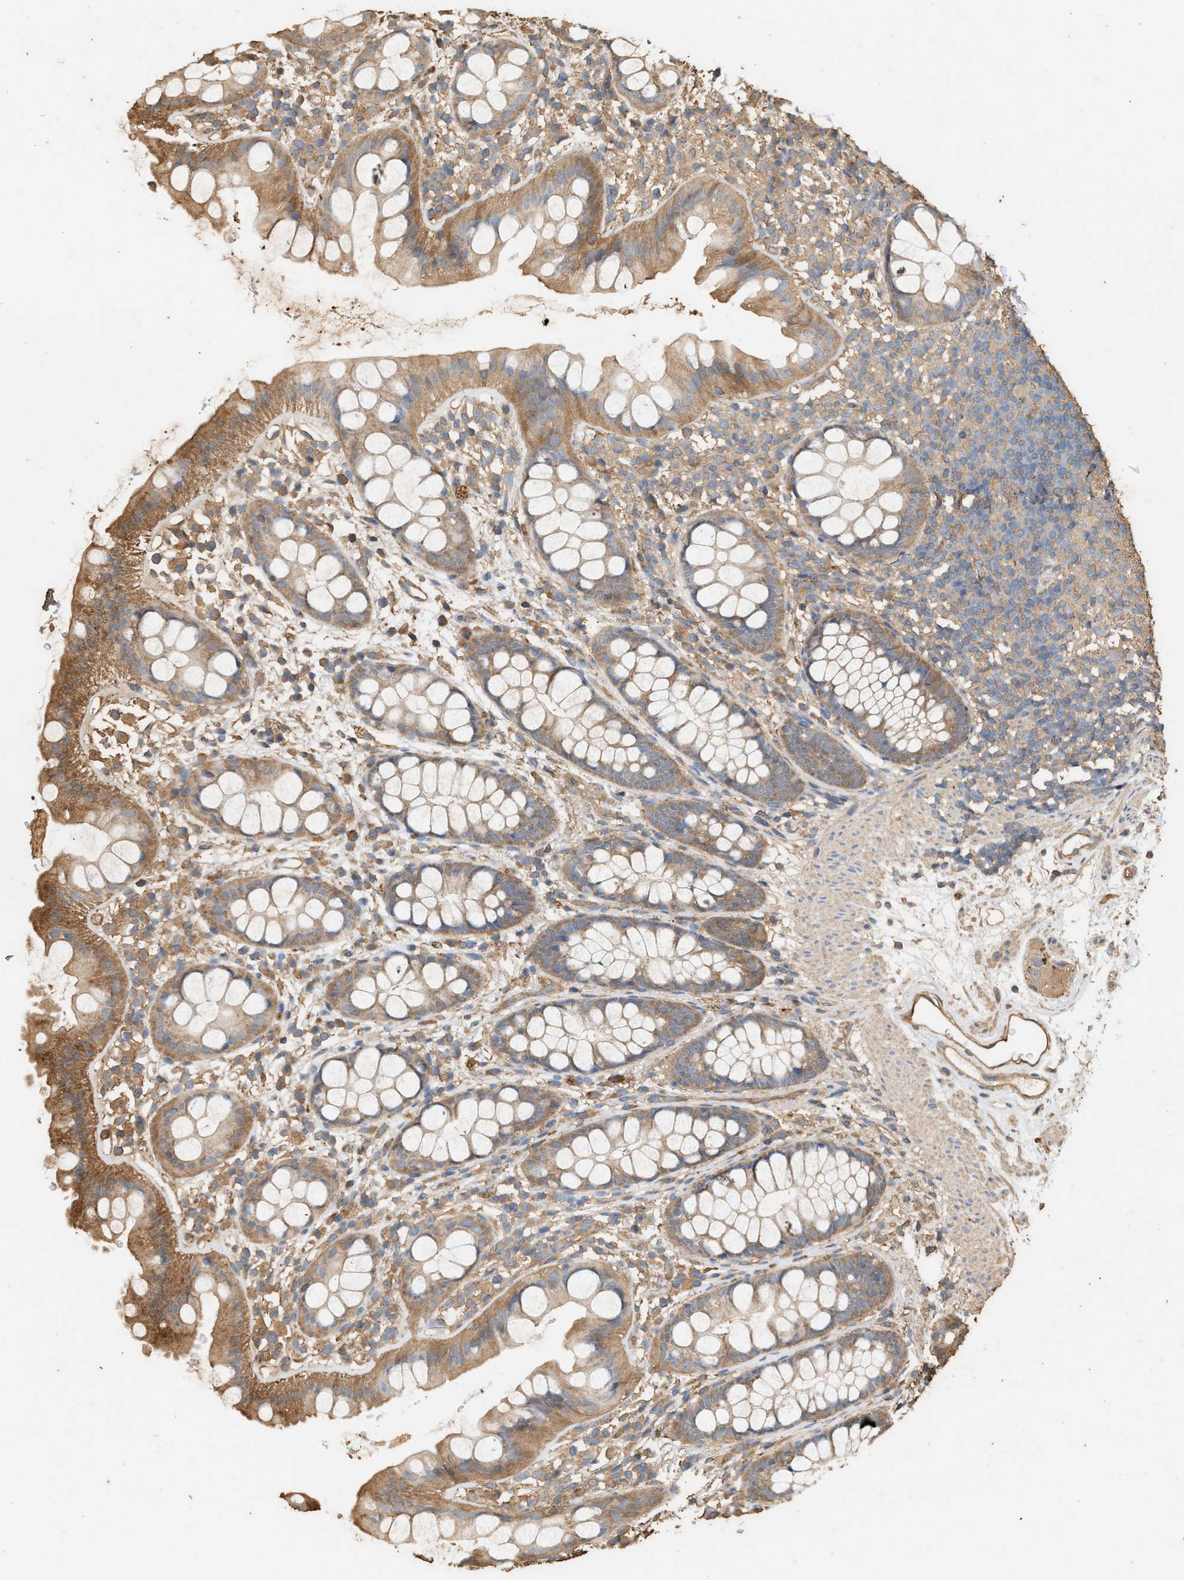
{"staining": {"intensity": "moderate", "quantity": ">75%", "location": "cytoplasmic/membranous"}, "tissue": "rectum", "cell_type": "Glandular cells", "image_type": "normal", "snomed": [{"axis": "morphology", "description": "Normal tissue, NOS"}, {"axis": "topography", "description": "Rectum"}], "caption": "Human rectum stained for a protein (brown) displays moderate cytoplasmic/membranous positive positivity in approximately >75% of glandular cells.", "gene": "DCAF7", "patient": {"sex": "female", "age": 65}}